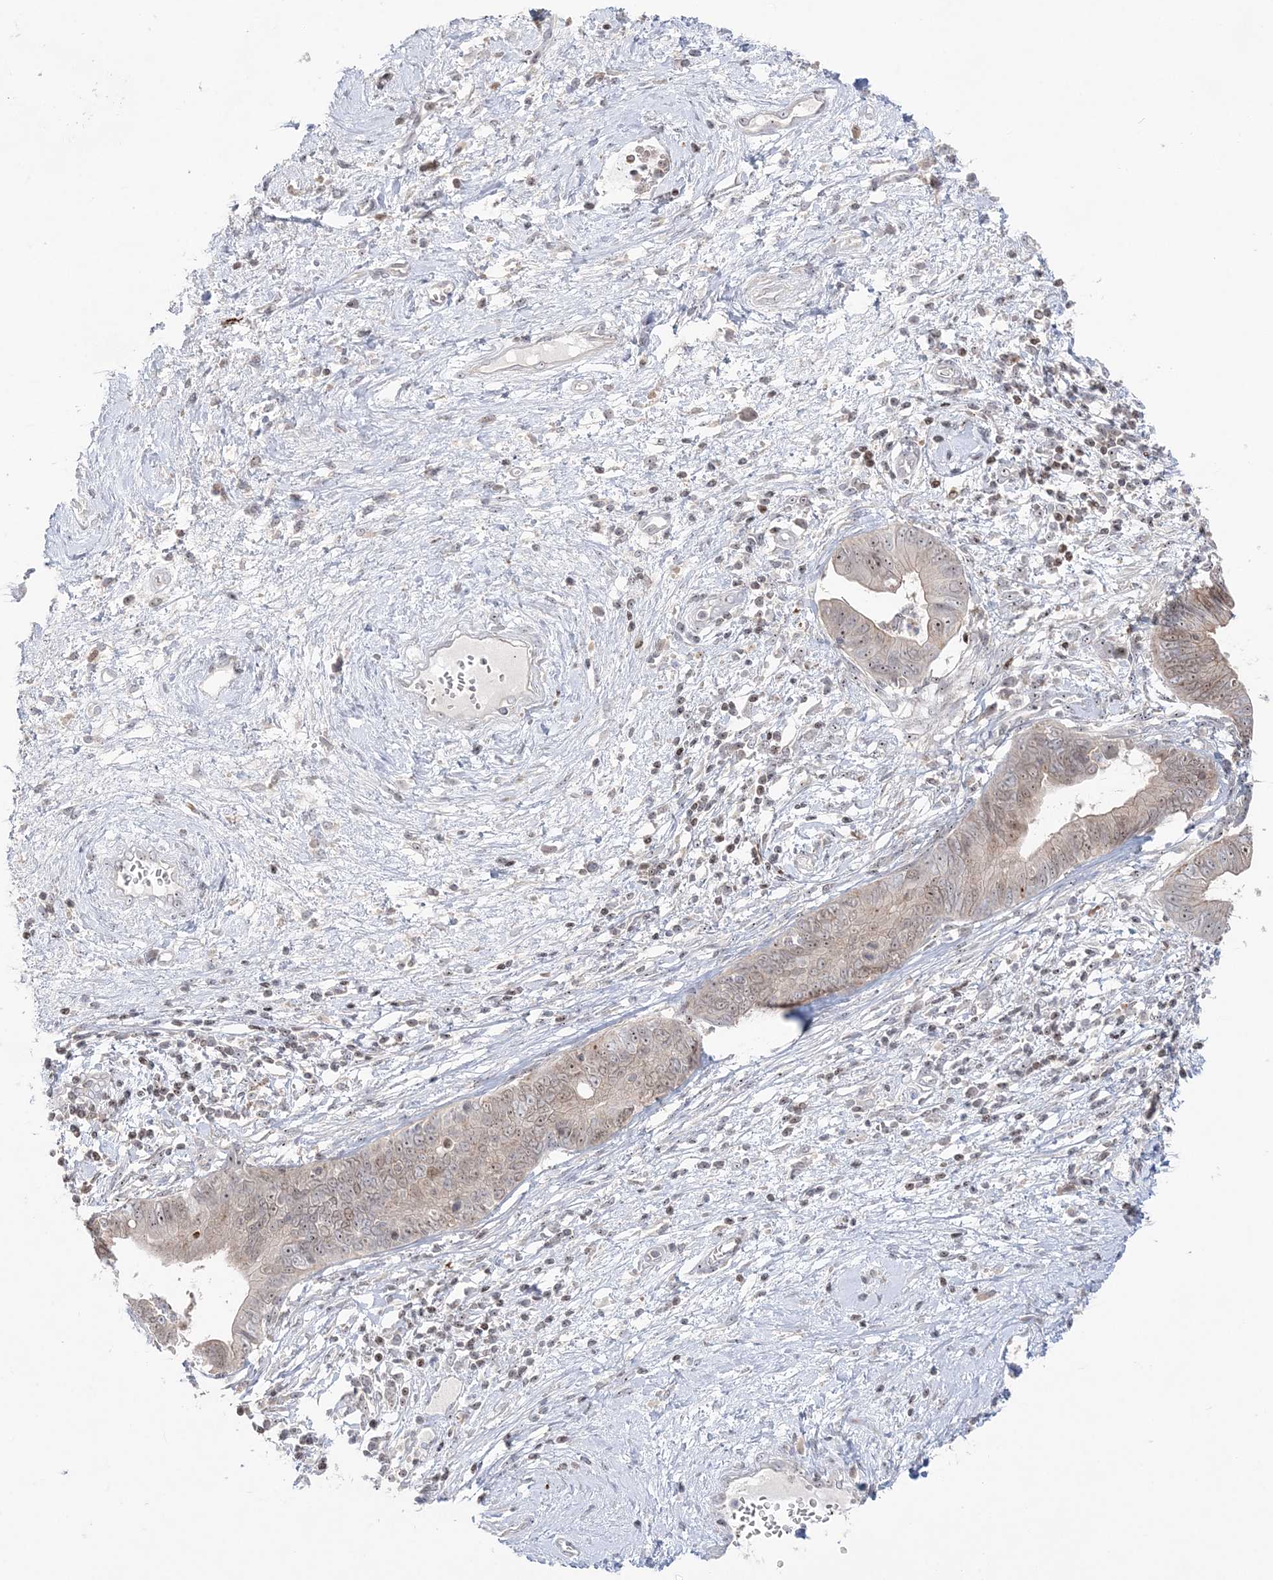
{"staining": {"intensity": "weak", "quantity": ">75%", "location": "cytoplasmic/membranous,nuclear"}, "tissue": "cervical cancer", "cell_type": "Tumor cells", "image_type": "cancer", "snomed": [{"axis": "morphology", "description": "Adenocarcinoma, NOS"}, {"axis": "topography", "description": "Cervix"}], "caption": "Approximately >75% of tumor cells in human adenocarcinoma (cervical) exhibit weak cytoplasmic/membranous and nuclear protein staining as visualized by brown immunohistochemical staining.", "gene": "SH3BP4", "patient": {"sex": "female", "age": 44}}